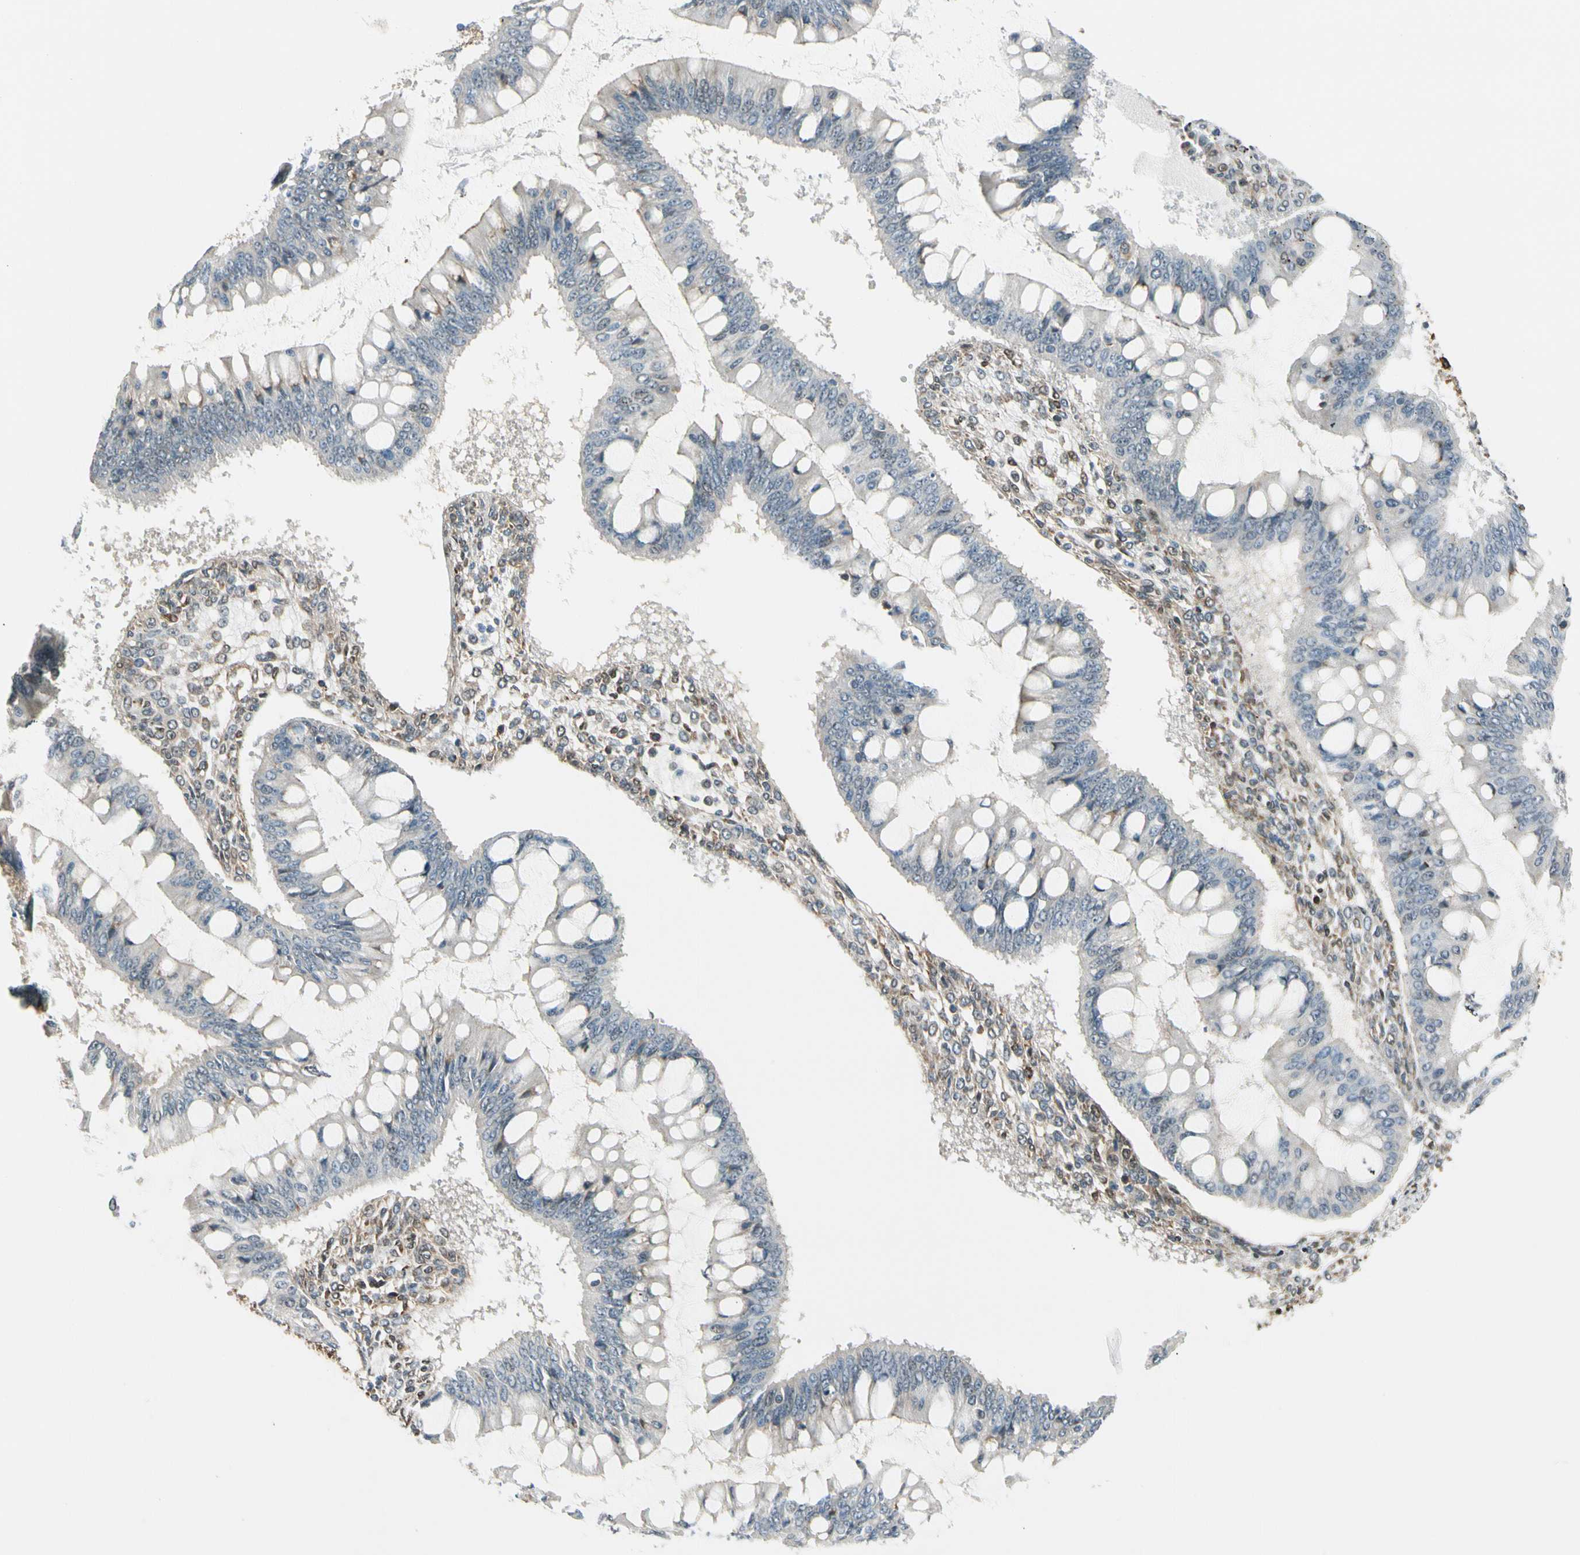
{"staining": {"intensity": "negative", "quantity": "none", "location": "none"}, "tissue": "ovarian cancer", "cell_type": "Tumor cells", "image_type": "cancer", "snomed": [{"axis": "morphology", "description": "Cystadenocarcinoma, mucinous, NOS"}, {"axis": "topography", "description": "Ovary"}], "caption": "Tumor cells are negative for brown protein staining in mucinous cystadenocarcinoma (ovarian). (Stains: DAB immunohistochemistry (IHC) with hematoxylin counter stain, Microscopy: brightfield microscopy at high magnification).", "gene": "DAXX", "patient": {"sex": "female", "age": 73}}